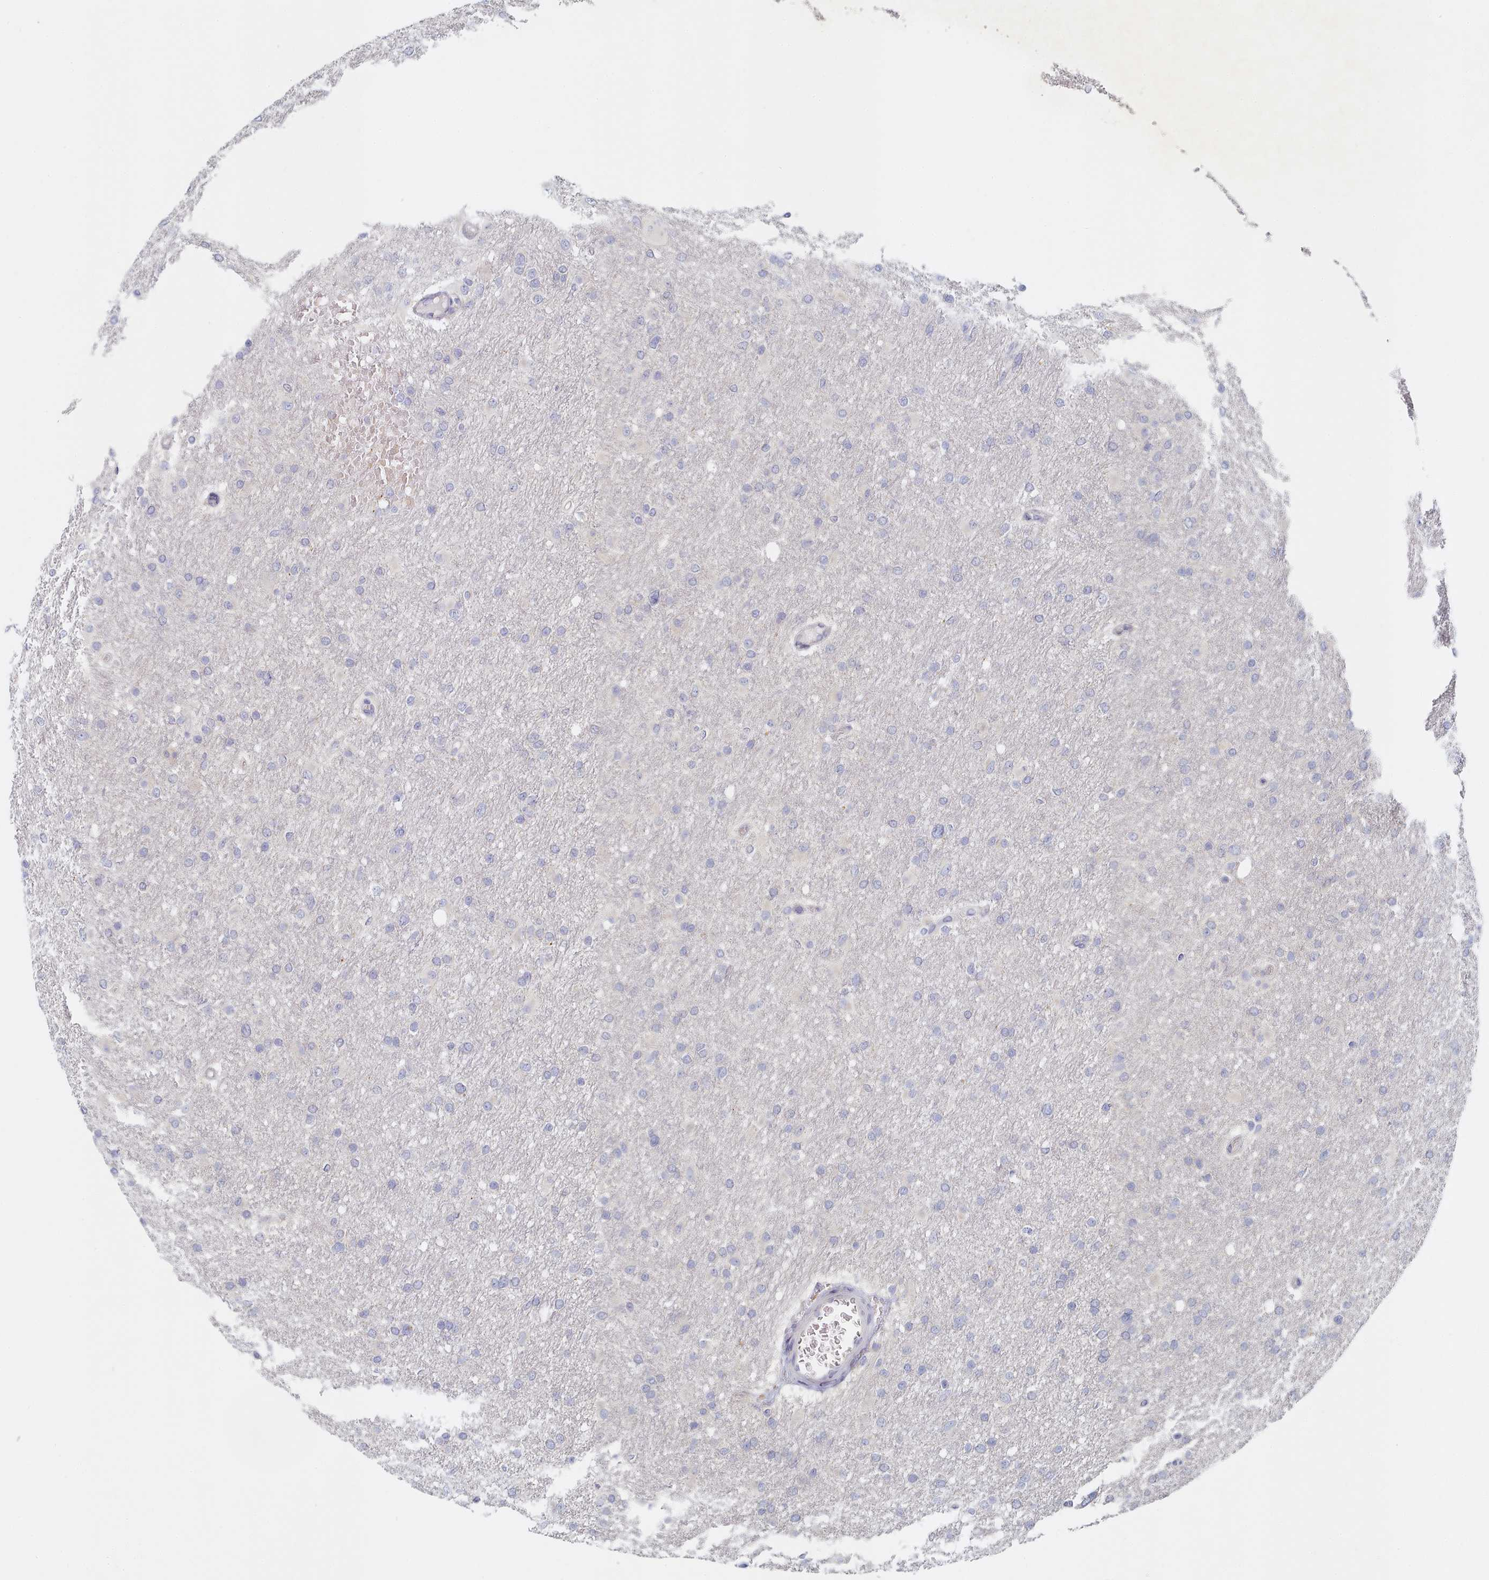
{"staining": {"intensity": "negative", "quantity": "none", "location": "none"}, "tissue": "glioma", "cell_type": "Tumor cells", "image_type": "cancer", "snomed": [{"axis": "morphology", "description": "Glioma, malignant, High grade"}, {"axis": "topography", "description": "Cerebral cortex"}], "caption": "The immunohistochemistry photomicrograph has no significant staining in tumor cells of glioma tissue. (DAB (3,3'-diaminobenzidine) immunohistochemistry (IHC) visualized using brightfield microscopy, high magnification).", "gene": "TYW1B", "patient": {"sex": "female", "age": 36}}